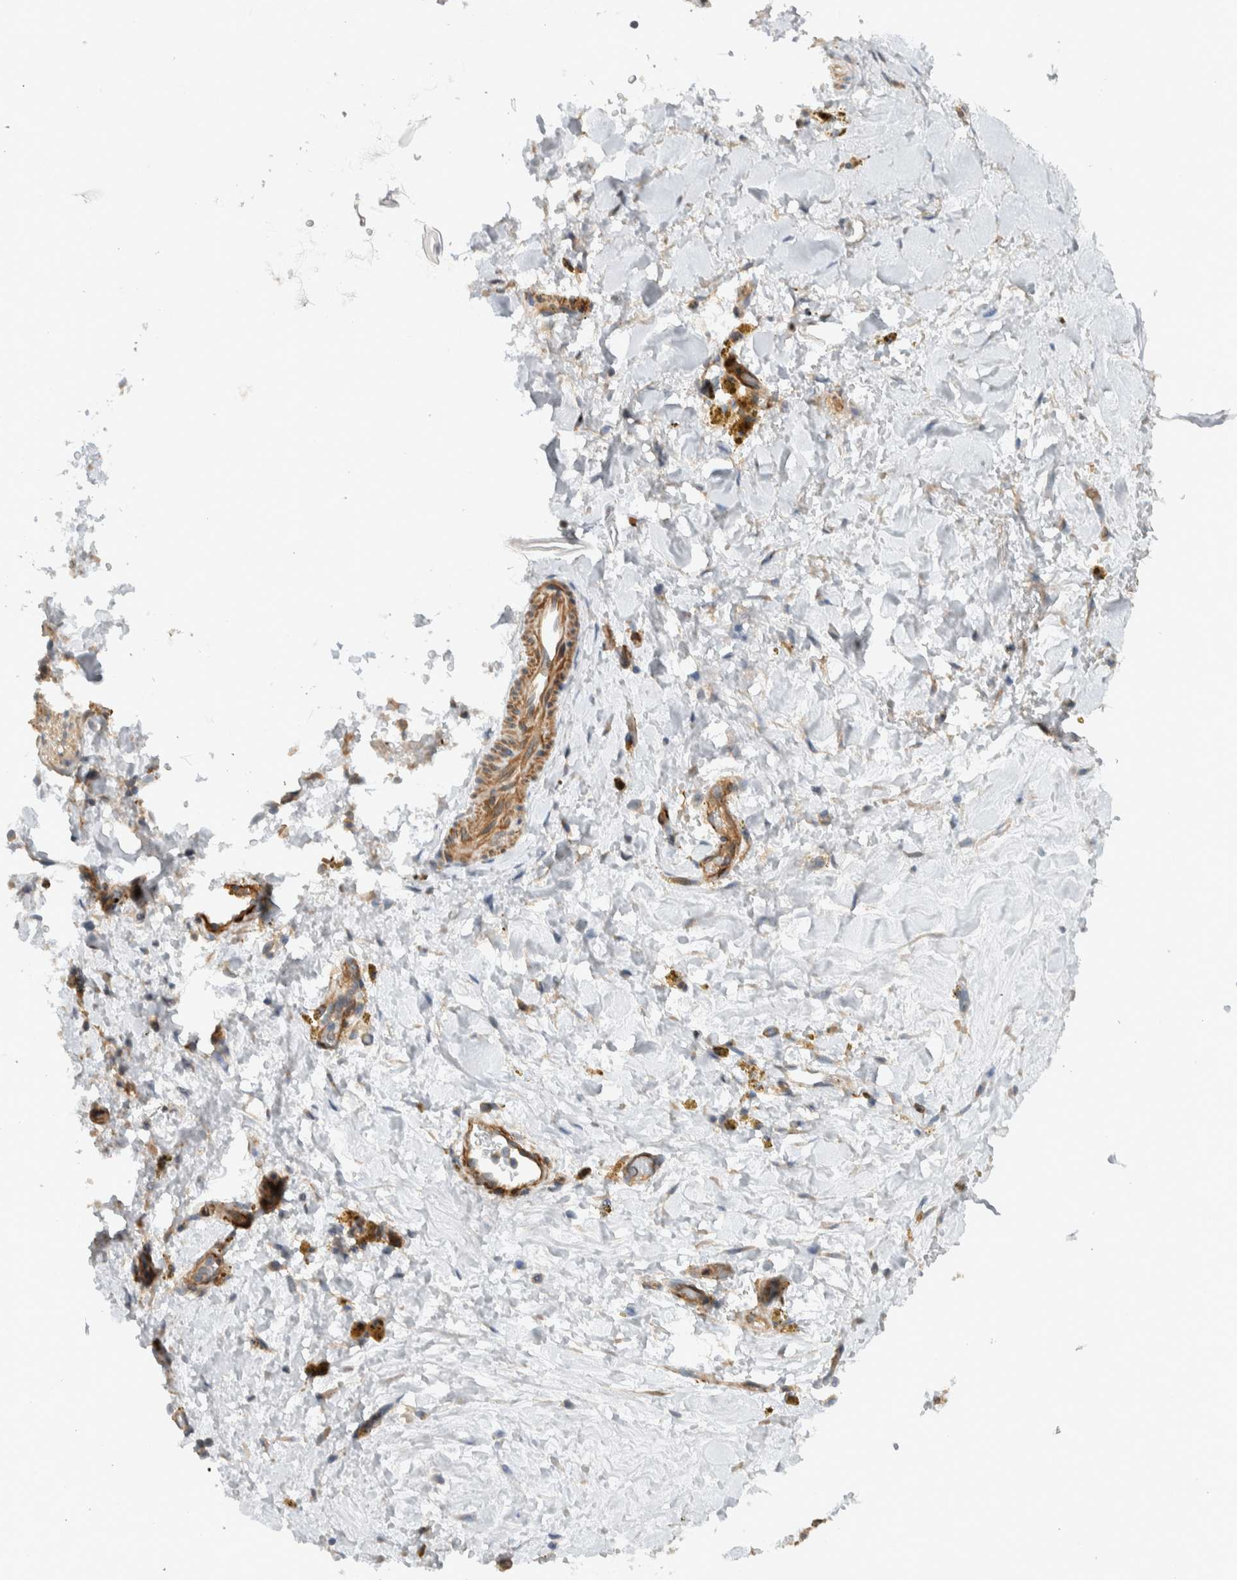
{"staining": {"intensity": "weak", "quantity": "25%-75%", "location": "cytoplasmic/membranous"}, "tissue": "adipose tissue", "cell_type": "Adipocytes", "image_type": "normal", "snomed": [{"axis": "morphology", "description": "Normal tissue, NOS"}, {"axis": "topography", "description": "Kidney"}, {"axis": "topography", "description": "Peripheral nerve tissue"}], "caption": "About 25%-75% of adipocytes in benign human adipose tissue display weak cytoplasmic/membranous protein expression as visualized by brown immunohistochemical staining.", "gene": "MPRIP", "patient": {"sex": "male", "age": 7}}